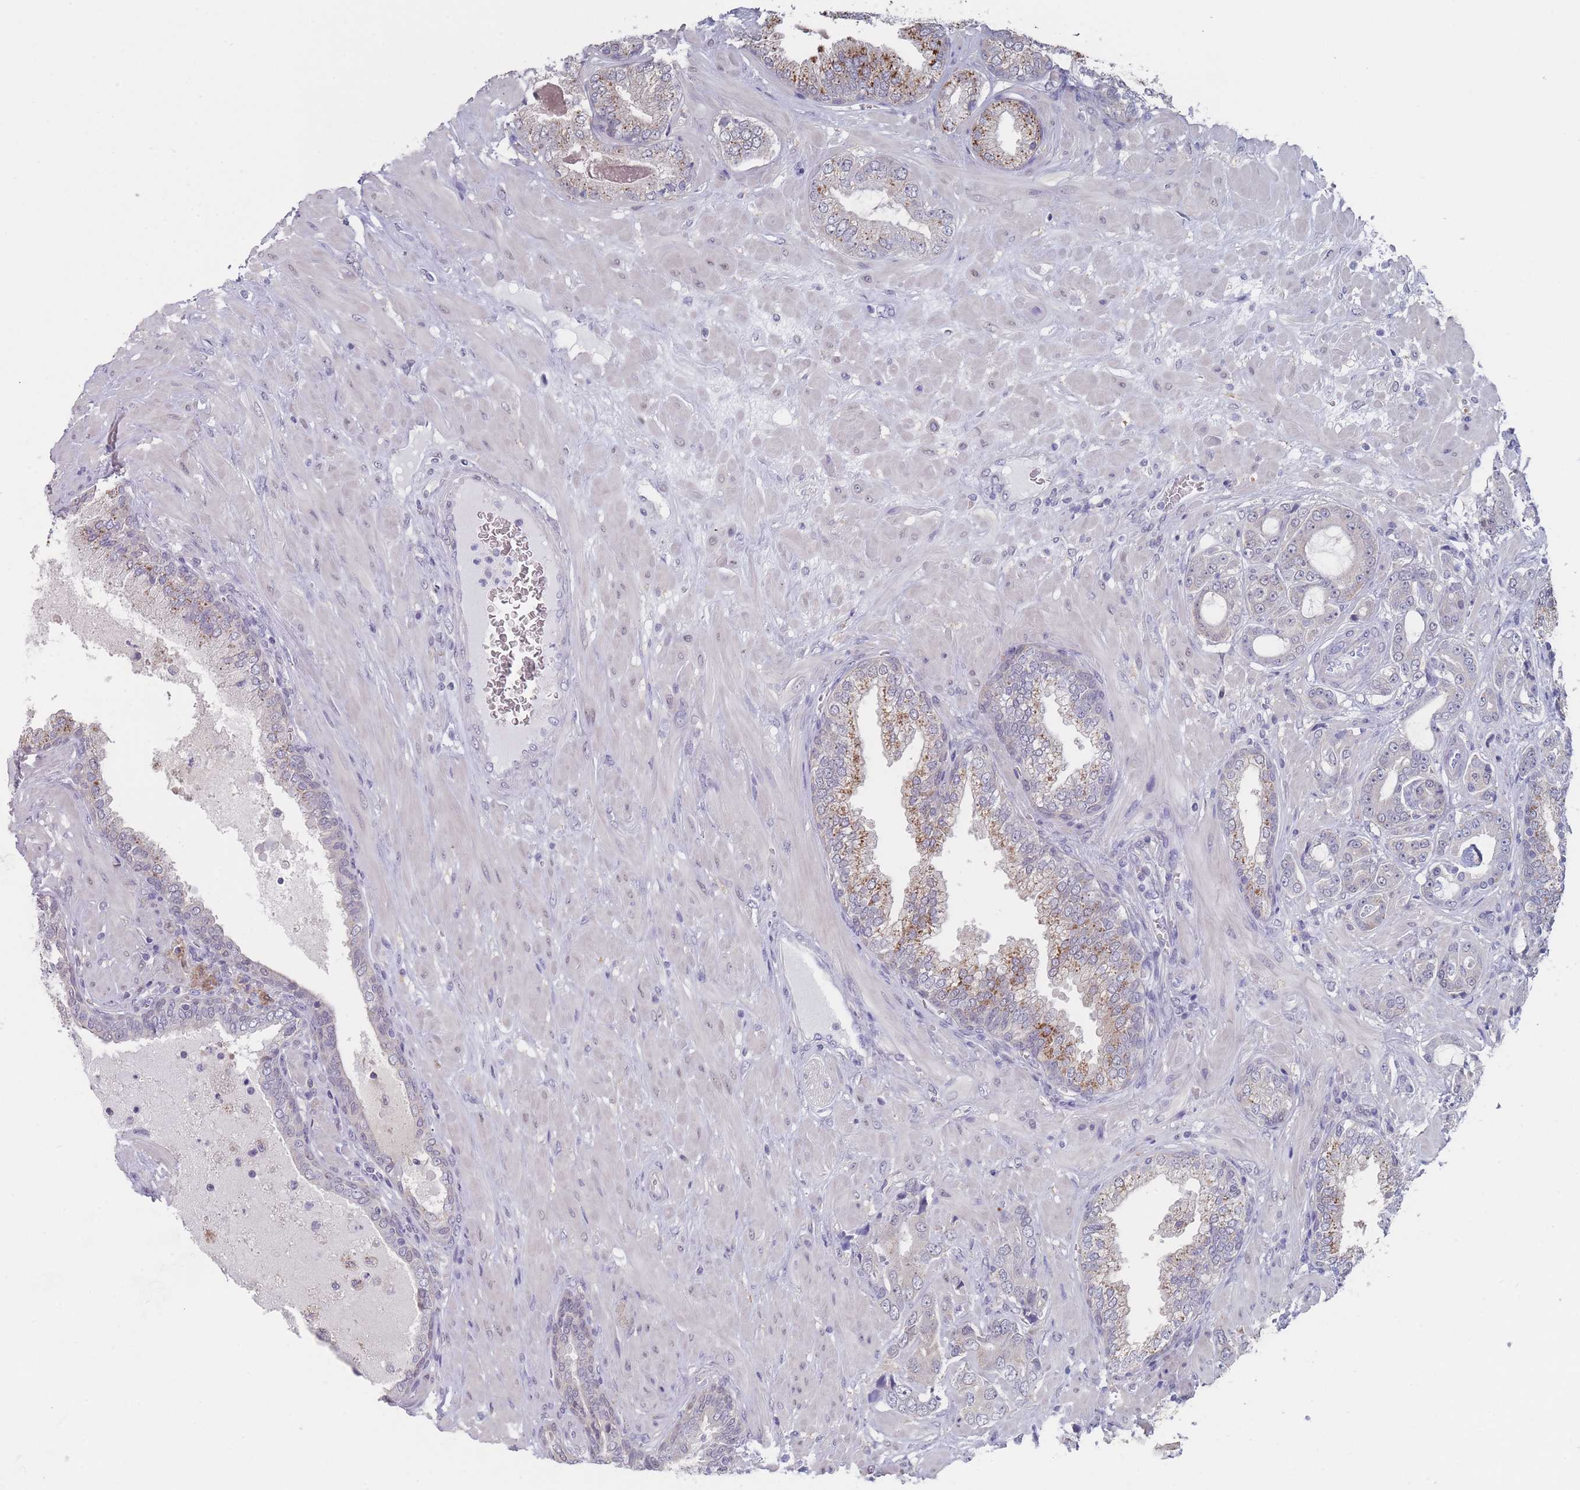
{"staining": {"intensity": "negative", "quantity": "none", "location": "none"}, "tissue": "prostate cancer", "cell_type": "Tumor cells", "image_type": "cancer", "snomed": [{"axis": "morphology", "description": "Adenocarcinoma, High grade"}, {"axis": "topography", "description": "Prostate"}], "caption": "Immunohistochemistry (IHC) of human prostate cancer (high-grade adenocarcinoma) exhibits no expression in tumor cells.", "gene": "CYP51A1", "patient": {"sex": "male", "age": 55}}